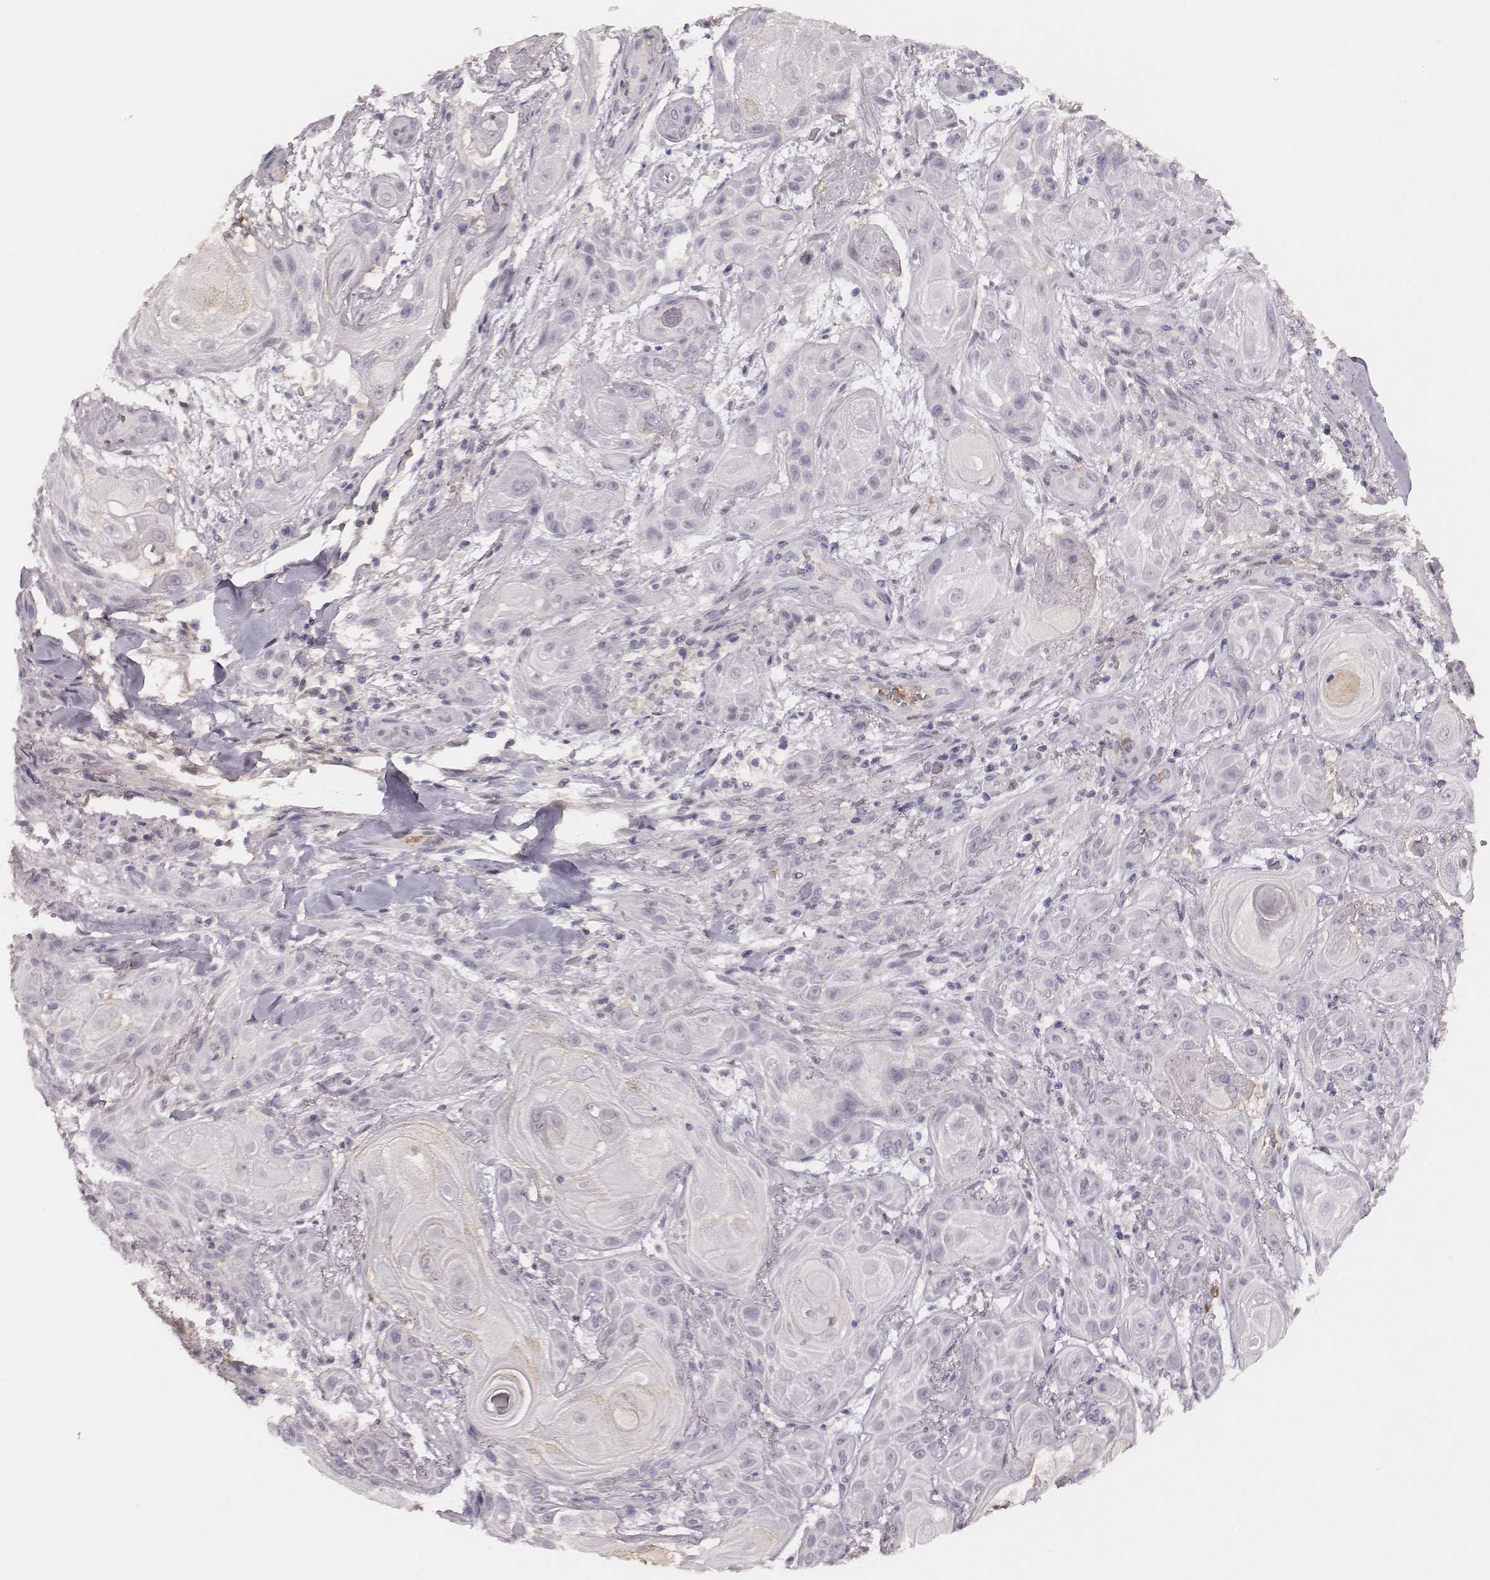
{"staining": {"intensity": "negative", "quantity": "none", "location": "none"}, "tissue": "skin cancer", "cell_type": "Tumor cells", "image_type": "cancer", "snomed": [{"axis": "morphology", "description": "Squamous cell carcinoma, NOS"}, {"axis": "topography", "description": "Skin"}], "caption": "Tumor cells are negative for brown protein staining in skin squamous cell carcinoma.", "gene": "SLC22A6", "patient": {"sex": "male", "age": 62}}